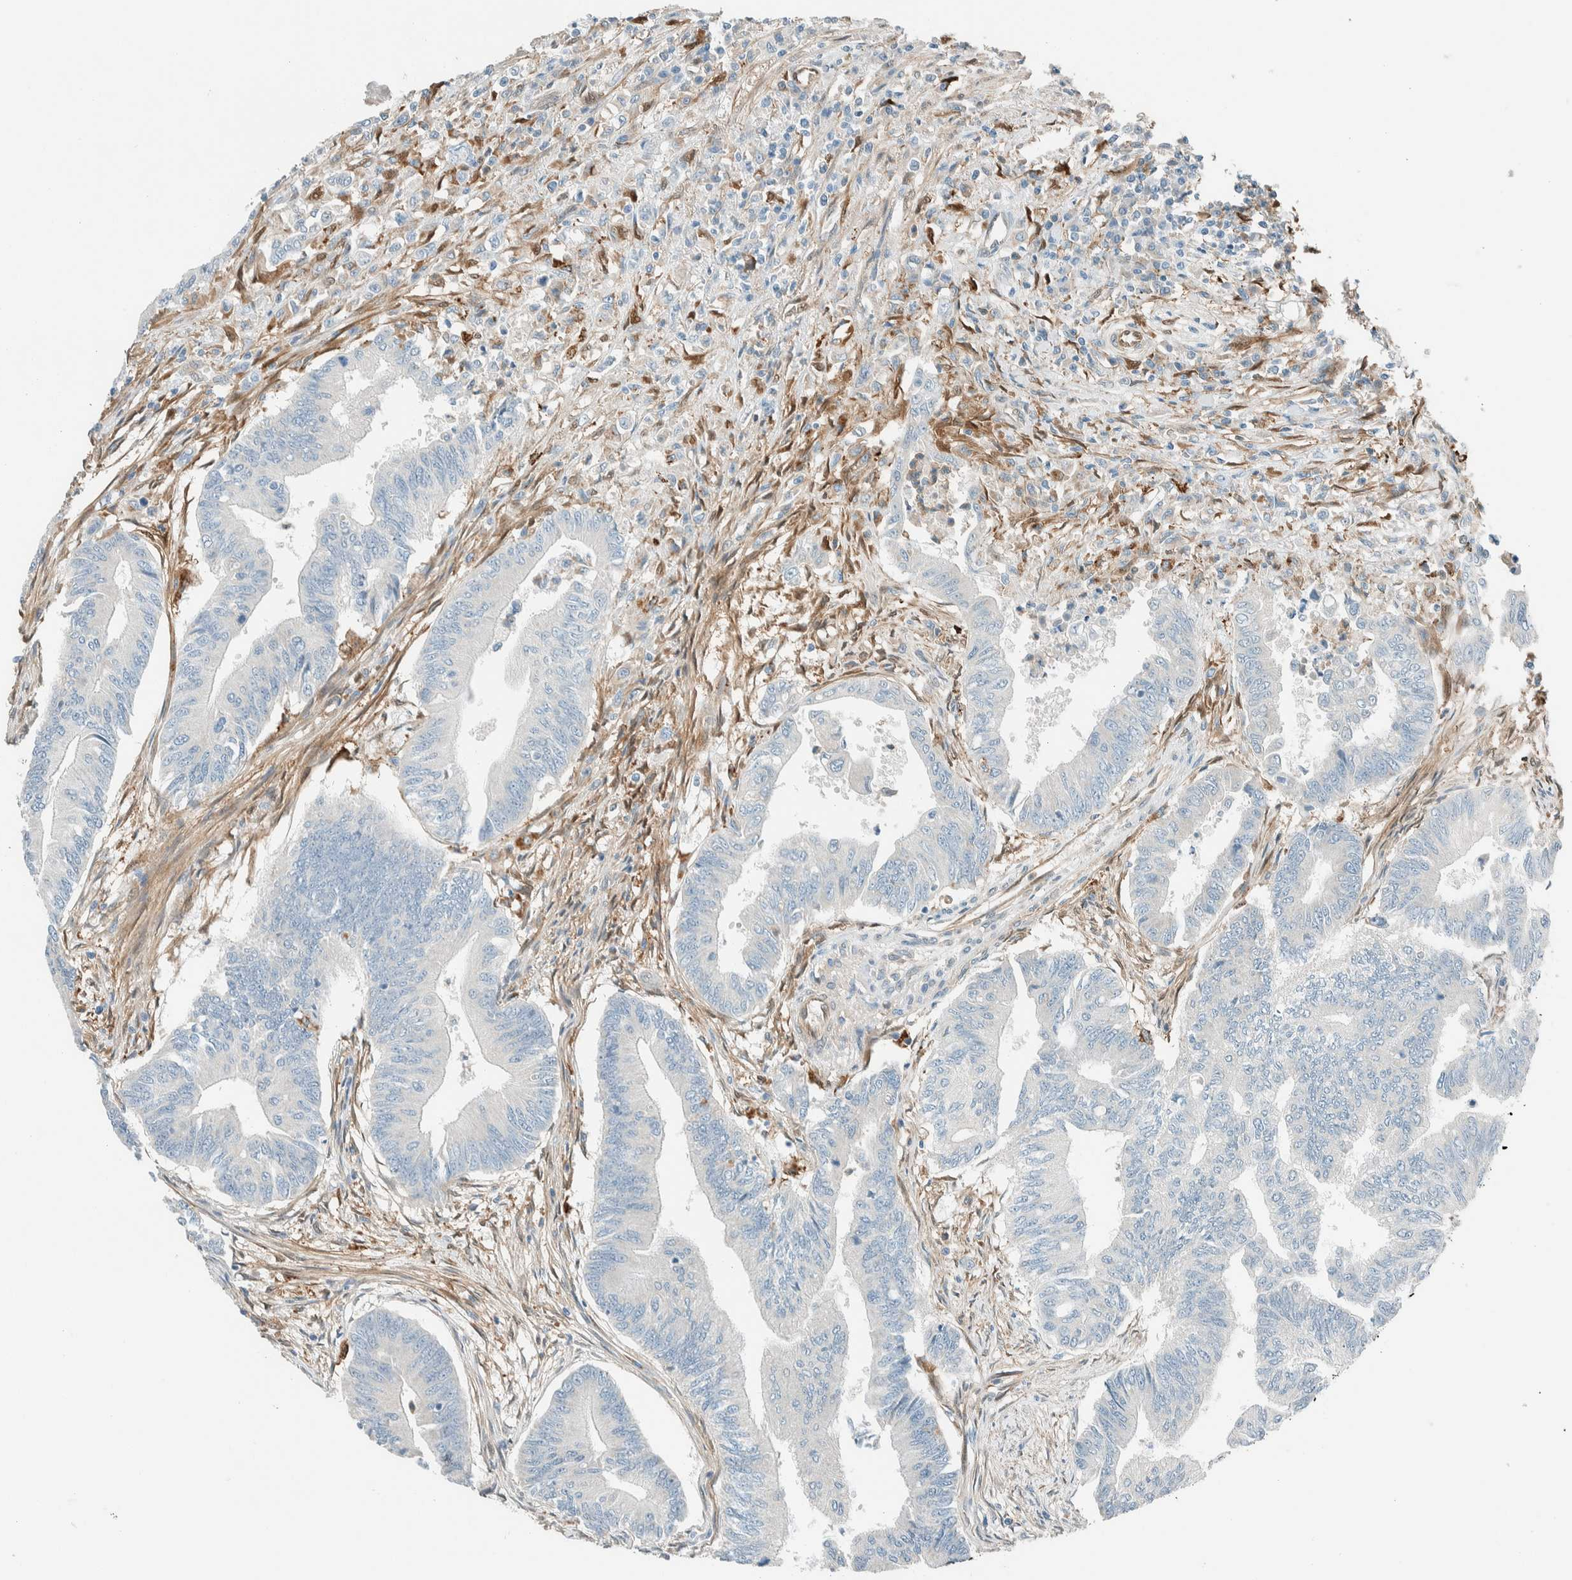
{"staining": {"intensity": "negative", "quantity": "none", "location": "none"}, "tissue": "colorectal cancer", "cell_type": "Tumor cells", "image_type": "cancer", "snomed": [{"axis": "morphology", "description": "Adenoma, NOS"}, {"axis": "morphology", "description": "Adenocarcinoma, NOS"}, {"axis": "topography", "description": "Colon"}], "caption": "The micrograph shows no staining of tumor cells in colorectal adenoma.", "gene": "NXN", "patient": {"sex": "male", "age": 79}}